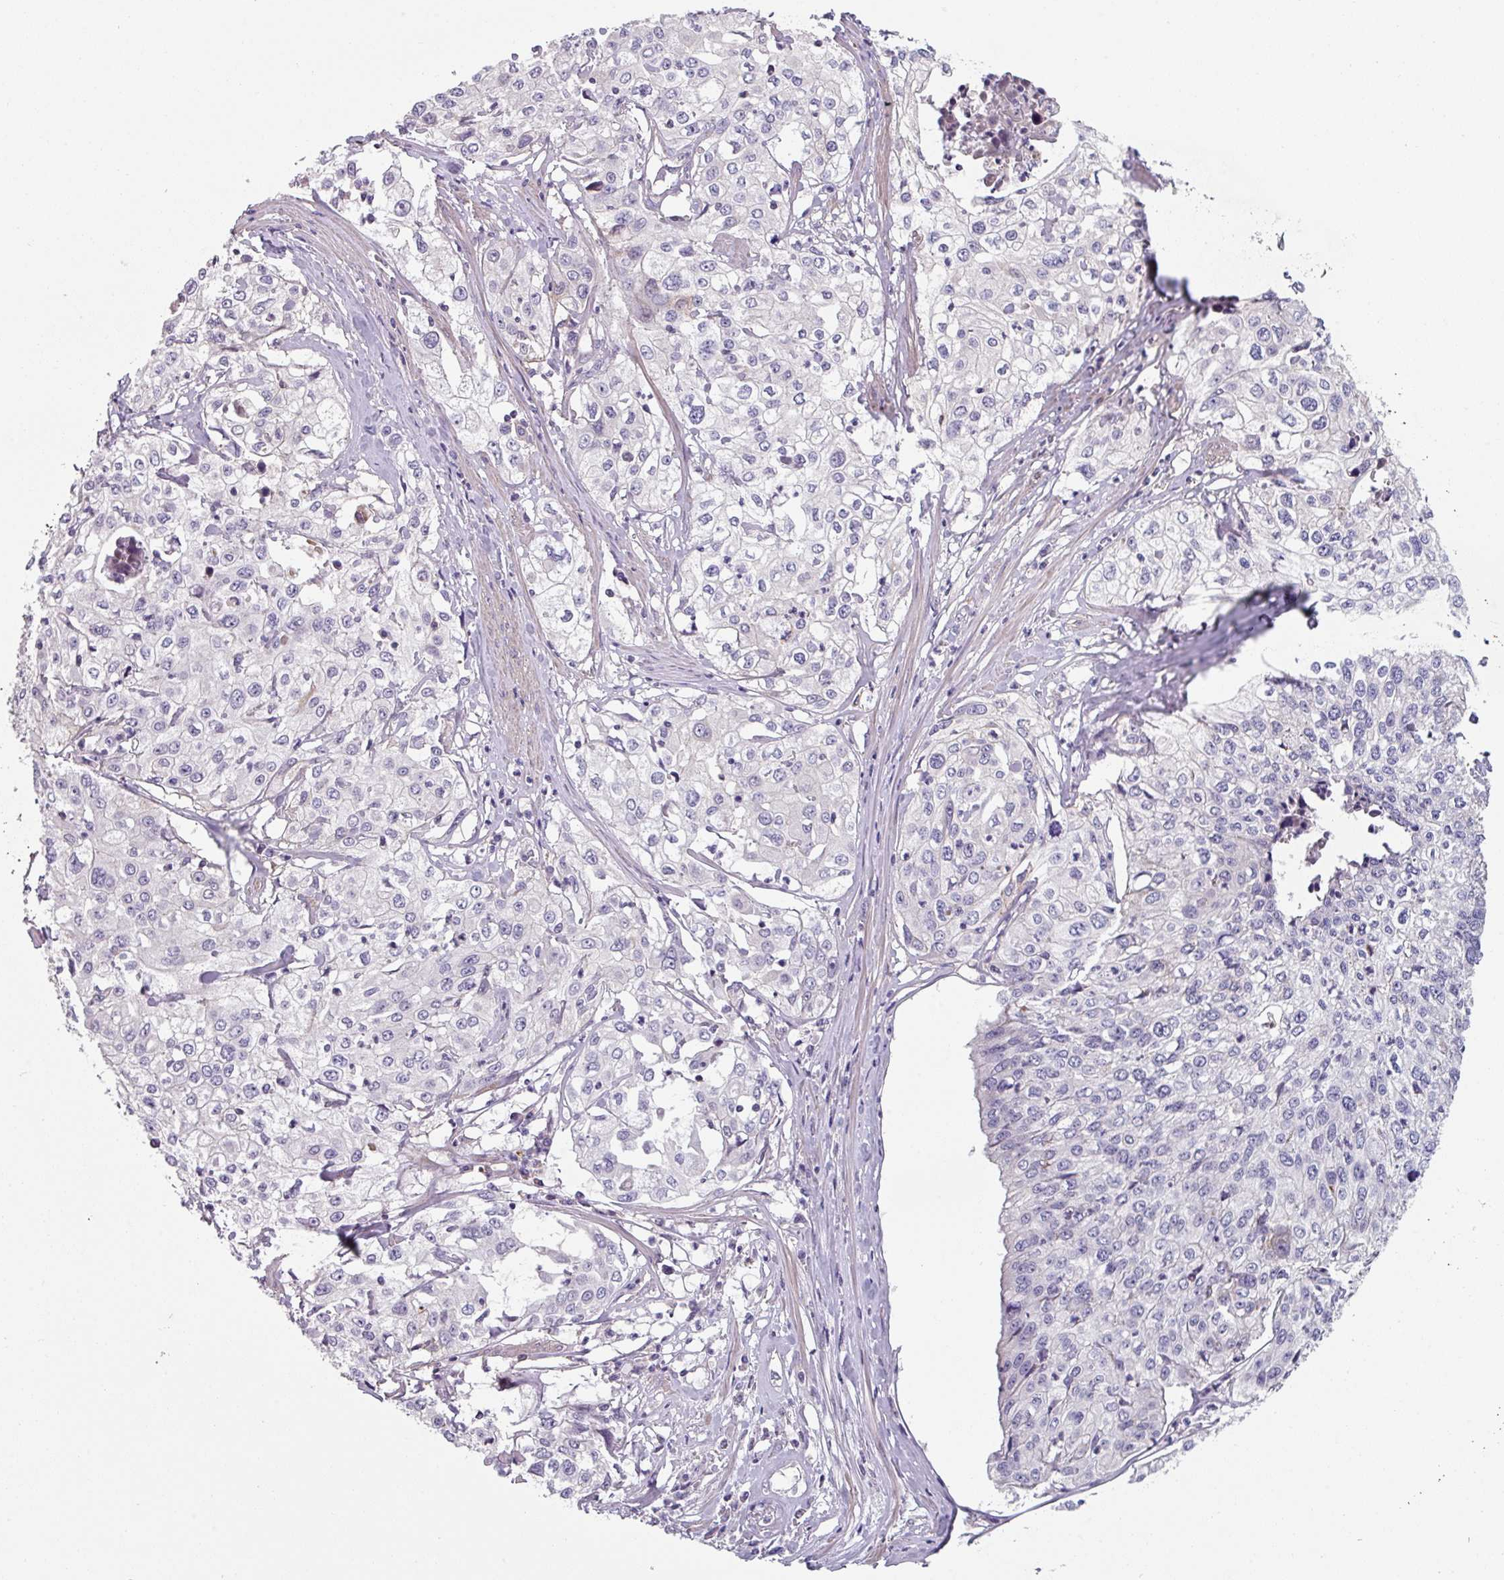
{"staining": {"intensity": "negative", "quantity": "none", "location": "none"}, "tissue": "cervical cancer", "cell_type": "Tumor cells", "image_type": "cancer", "snomed": [{"axis": "morphology", "description": "Squamous cell carcinoma, NOS"}, {"axis": "topography", "description": "Cervix"}], "caption": "DAB (3,3'-diaminobenzidine) immunohistochemical staining of human cervical cancer displays no significant expression in tumor cells.", "gene": "TMEM132A", "patient": {"sex": "female", "age": 31}}